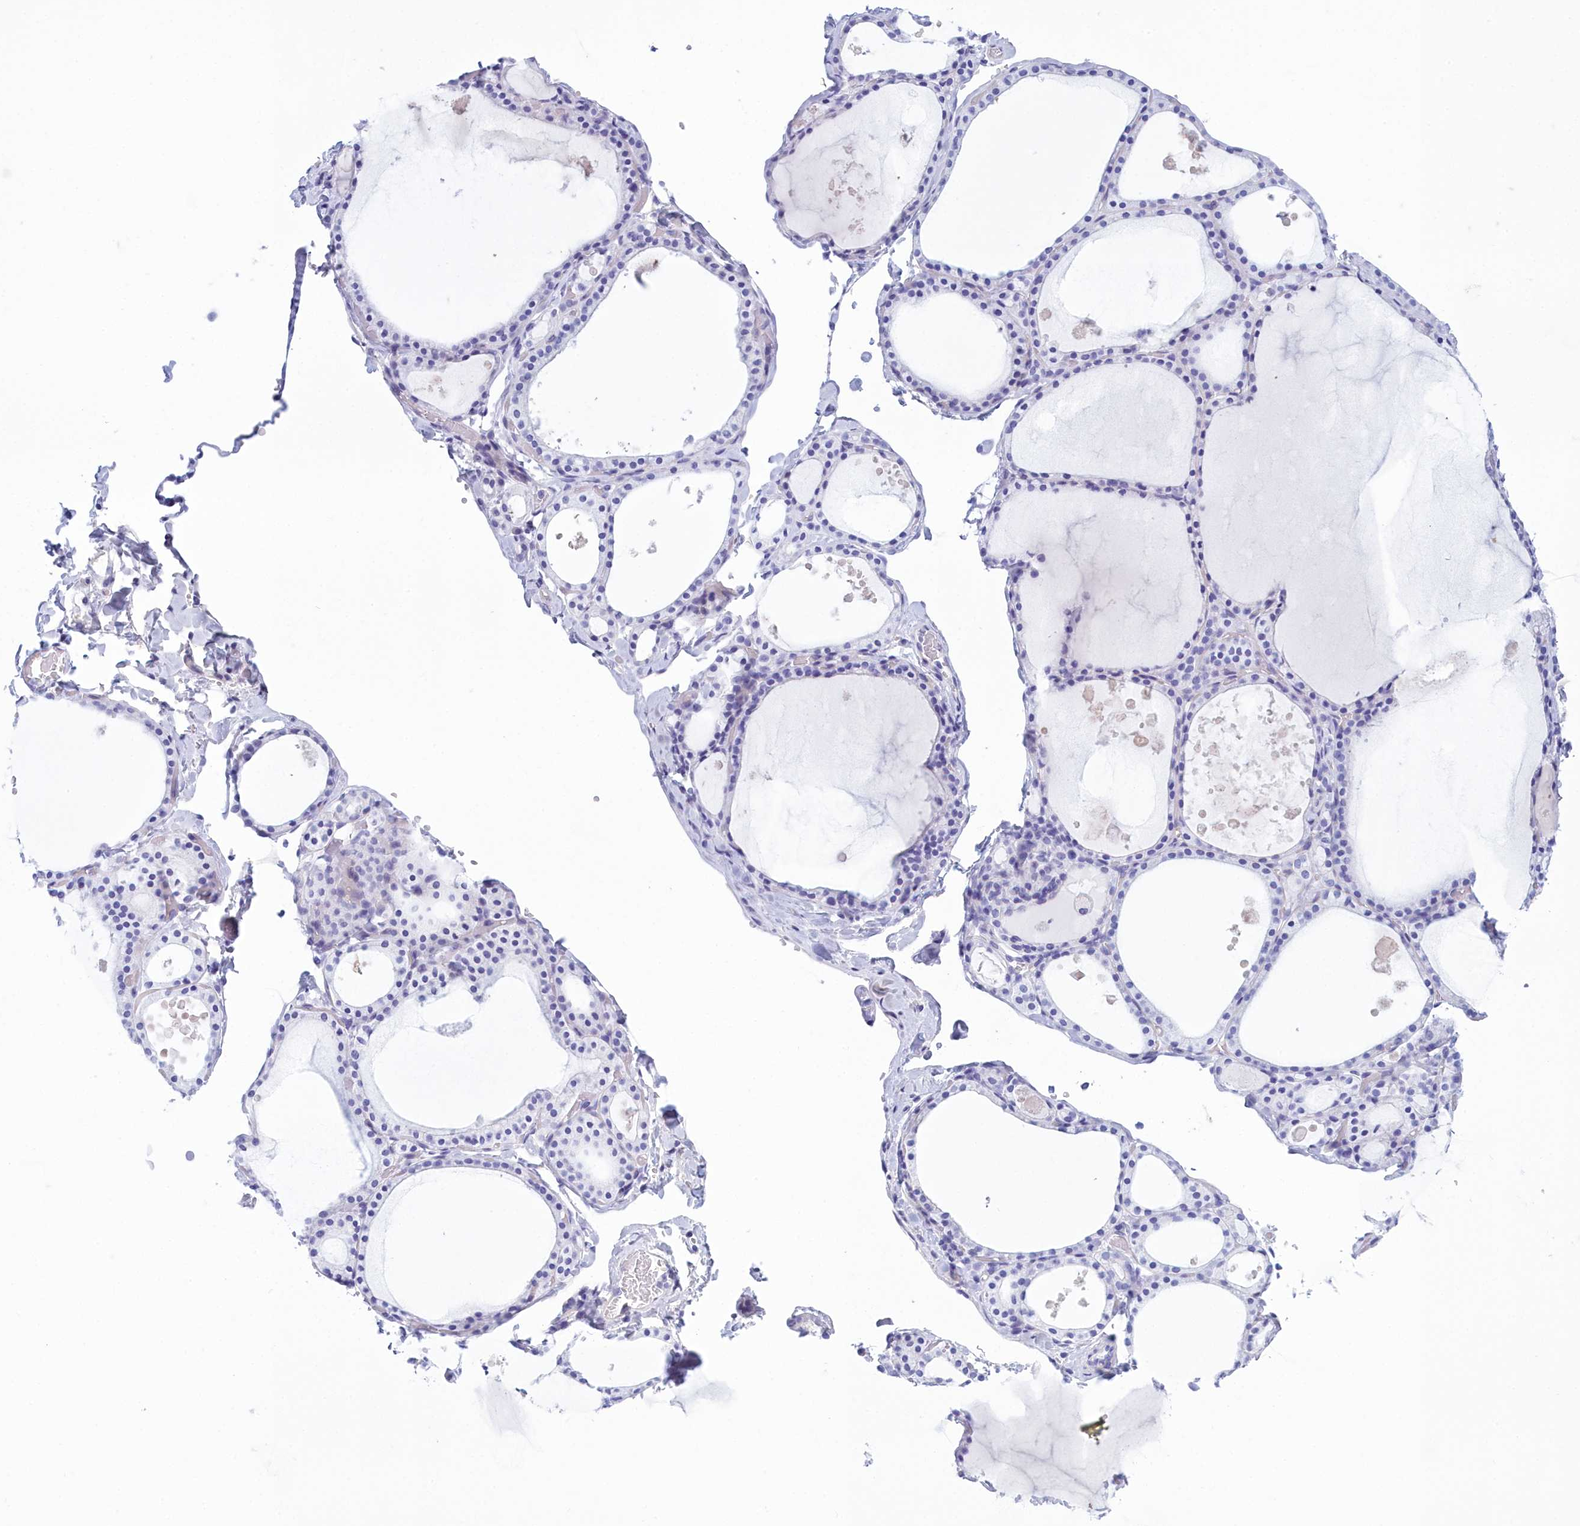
{"staining": {"intensity": "negative", "quantity": "none", "location": "none"}, "tissue": "thyroid gland", "cell_type": "Glandular cells", "image_type": "normal", "snomed": [{"axis": "morphology", "description": "Normal tissue, NOS"}, {"axis": "topography", "description": "Thyroid gland"}], "caption": "Immunohistochemistry (IHC) photomicrograph of benign human thyroid gland stained for a protein (brown), which shows no positivity in glandular cells.", "gene": "TMEM97", "patient": {"sex": "male", "age": 56}}